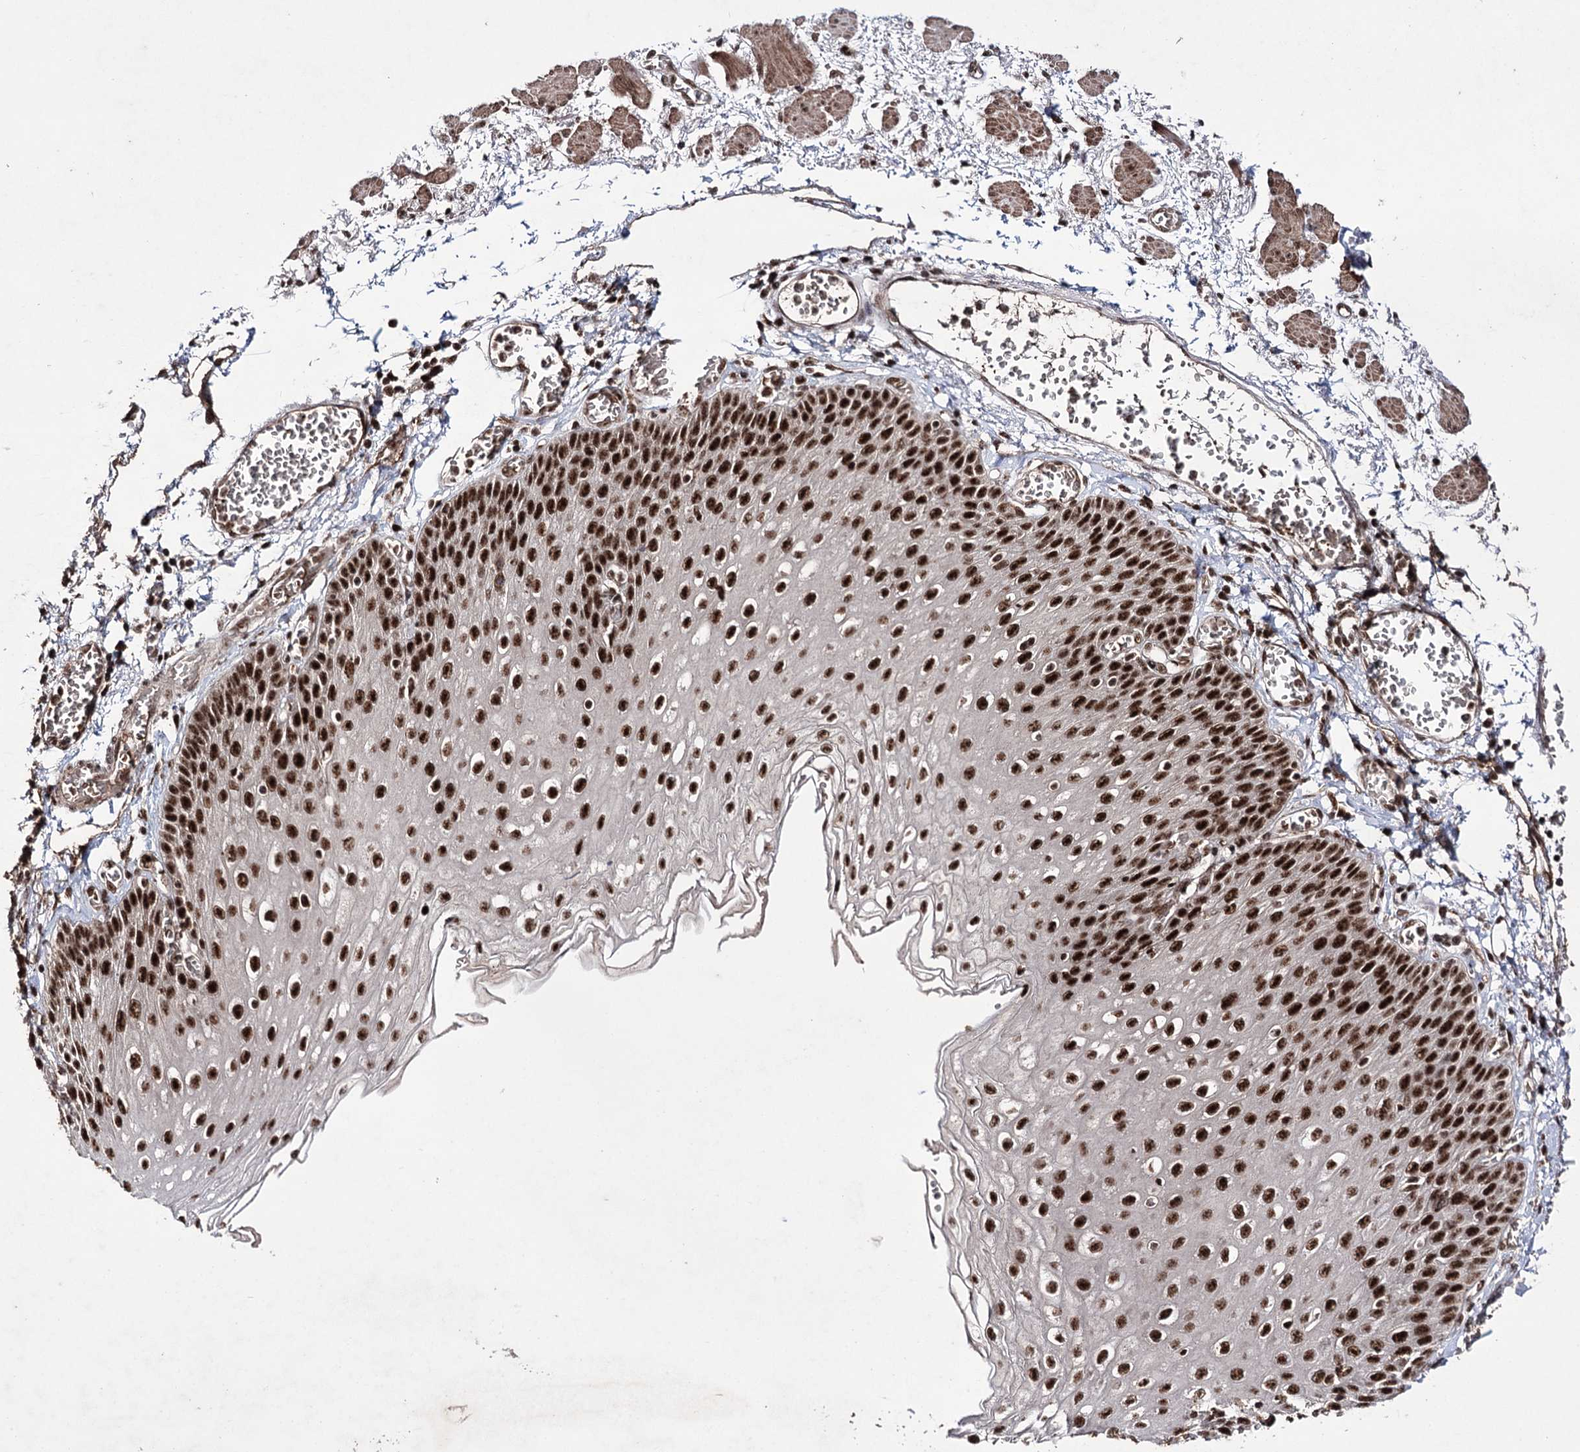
{"staining": {"intensity": "strong", "quantity": ">75%", "location": "nuclear"}, "tissue": "esophagus", "cell_type": "Squamous epithelial cells", "image_type": "normal", "snomed": [{"axis": "morphology", "description": "Normal tissue, NOS"}, {"axis": "topography", "description": "Esophagus"}], "caption": "Squamous epithelial cells show strong nuclear positivity in about >75% of cells in normal esophagus. (IHC, brightfield microscopy, high magnification).", "gene": "PRPF40A", "patient": {"sex": "male", "age": 81}}